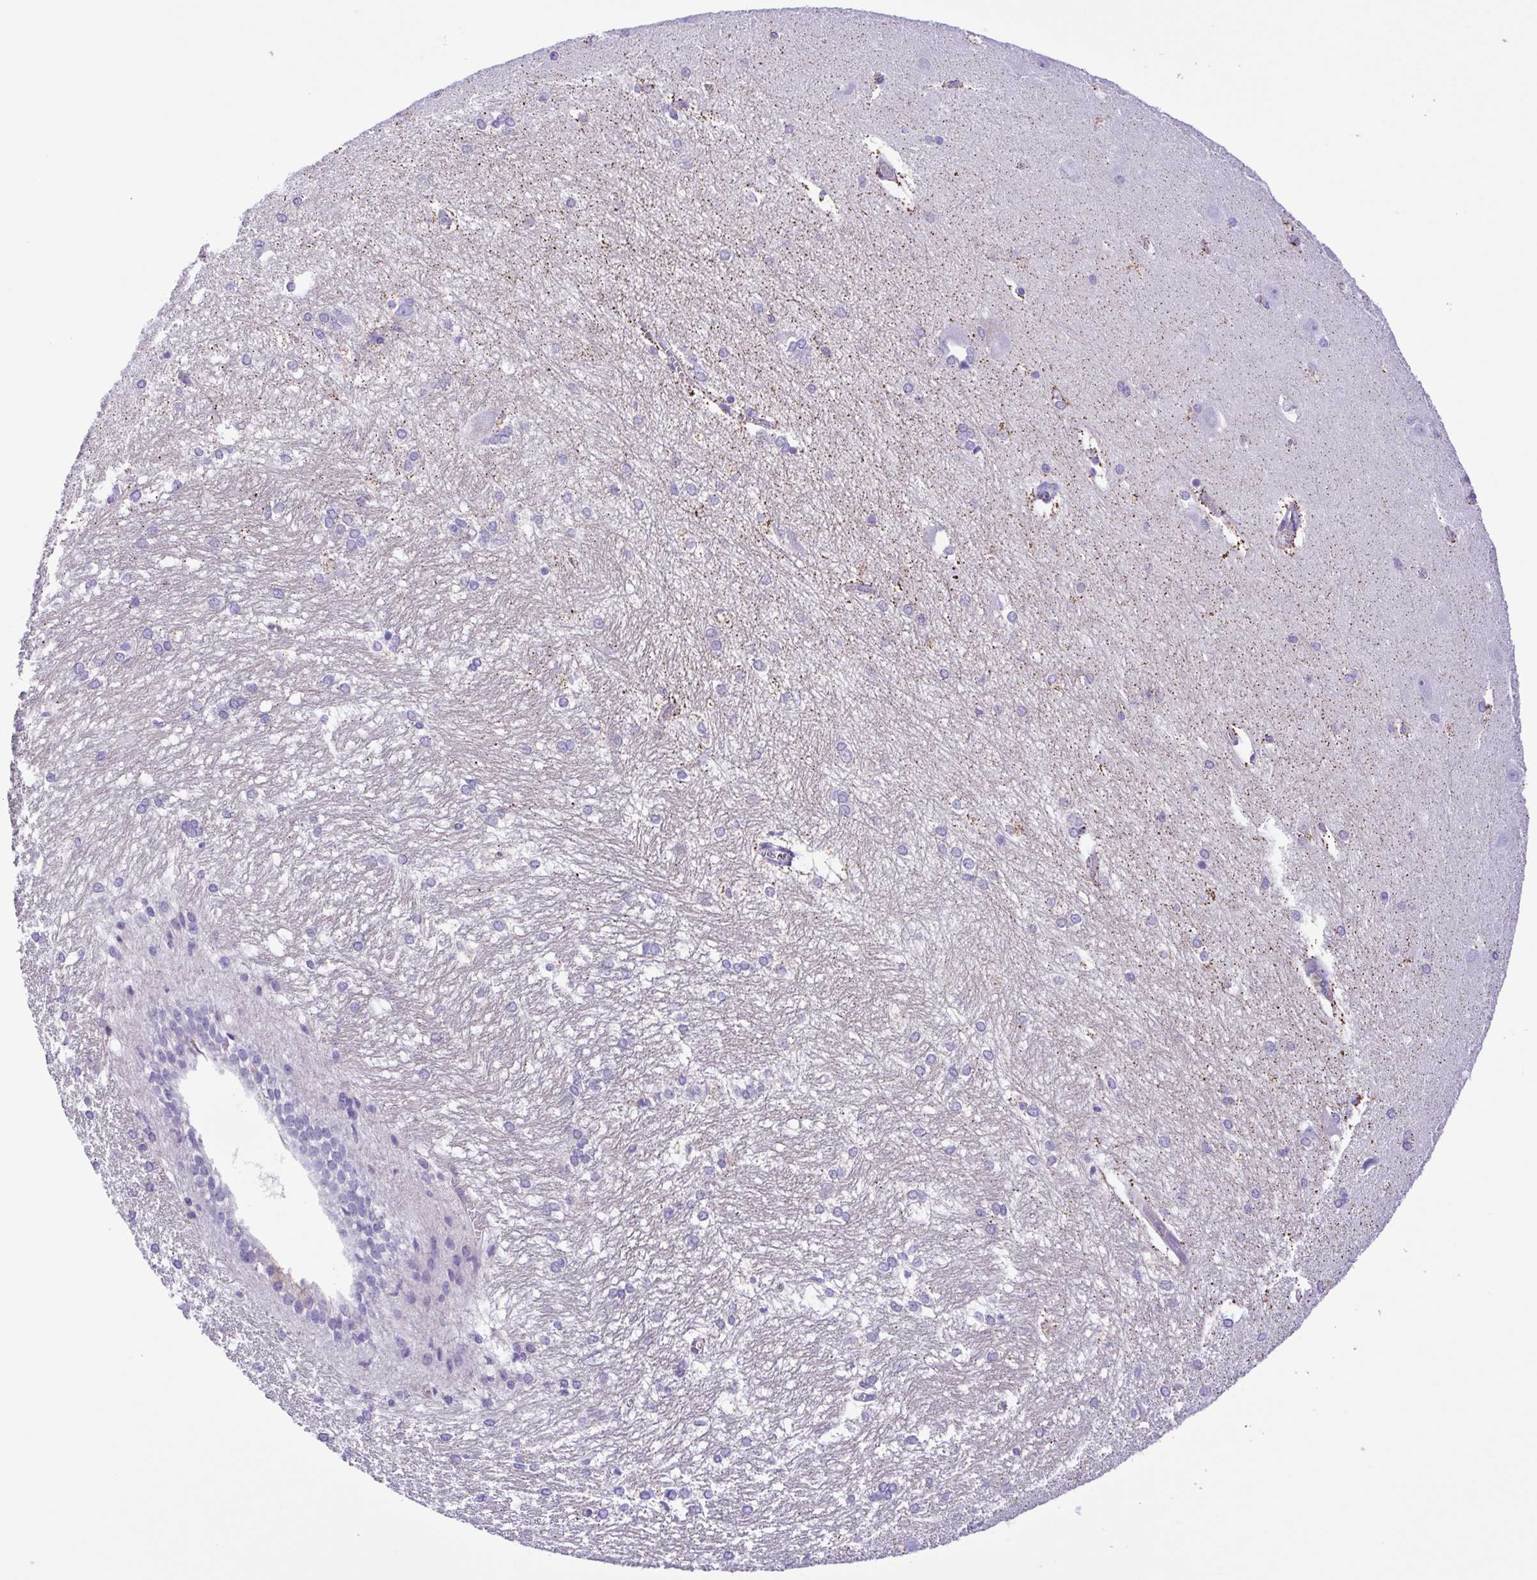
{"staining": {"intensity": "moderate", "quantity": "<25%", "location": "cytoplasmic/membranous"}, "tissue": "hippocampus", "cell_type": "Glial cells", "image_type": "normal", "snomed": [{"axis": "morphology", "description": "Normal tissue, NOS"}, {"axis": "topography", "description": "Cerebral cortex"}, {"axis": "topography", "description": "Hippocampus"}], "caption": "Hippocampus was stained to show a protein in brown. There is low levels of moderate cytoplasmic/membranous positivity in about <25% of glial cells. (DAB (3,3'-diaminobenzidine) = brown stain, brightfield microscopy at high magnification).", "gene": "ISM2", "patient": {"sex": "female", "age": 19}}